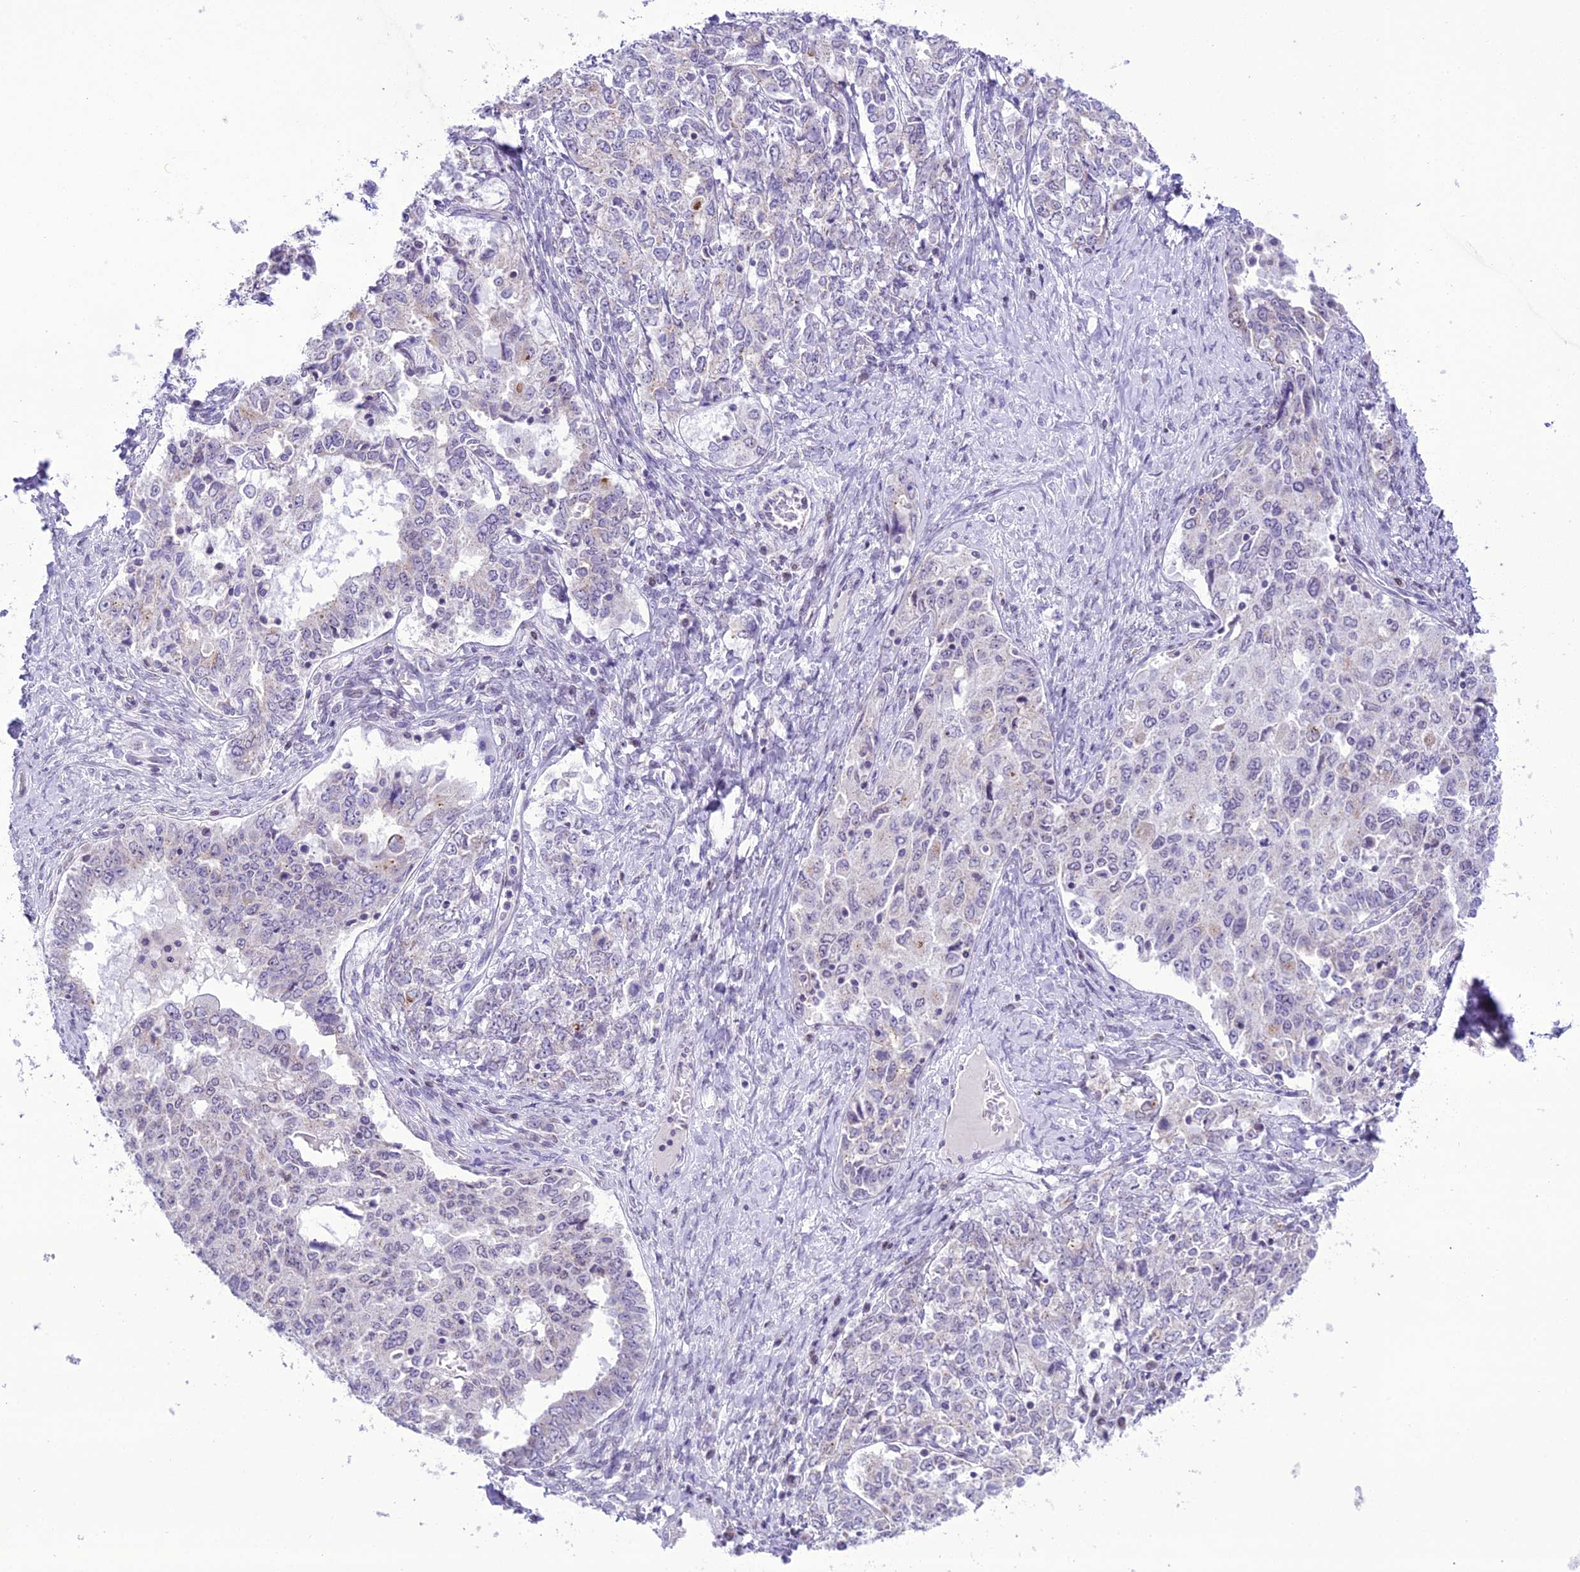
{"staining": {"intensity": "negative", "quantity": "none", "location": "none"}, "tissue": "ovarian cancer", "cell_type": "Tumor cells", "image_type": "cancer", "snomed": [{"axis": "morphology", "description": "Carcinoma, endometroid"}, {"axis": "topography", "description": "Ovary"}], "caption": "High magnification brightfield microscopy of ovarian cancer (endometroid carcinoma) stained with DAB (3,3'-diaminobenzidine) (brown) and counterstained with hematoxylin (blue): tumor cells show no significant expression. (DAB IHC, high magnification).", "gene": "B9D2", "patient": {"sex": "female", "age": 62}}